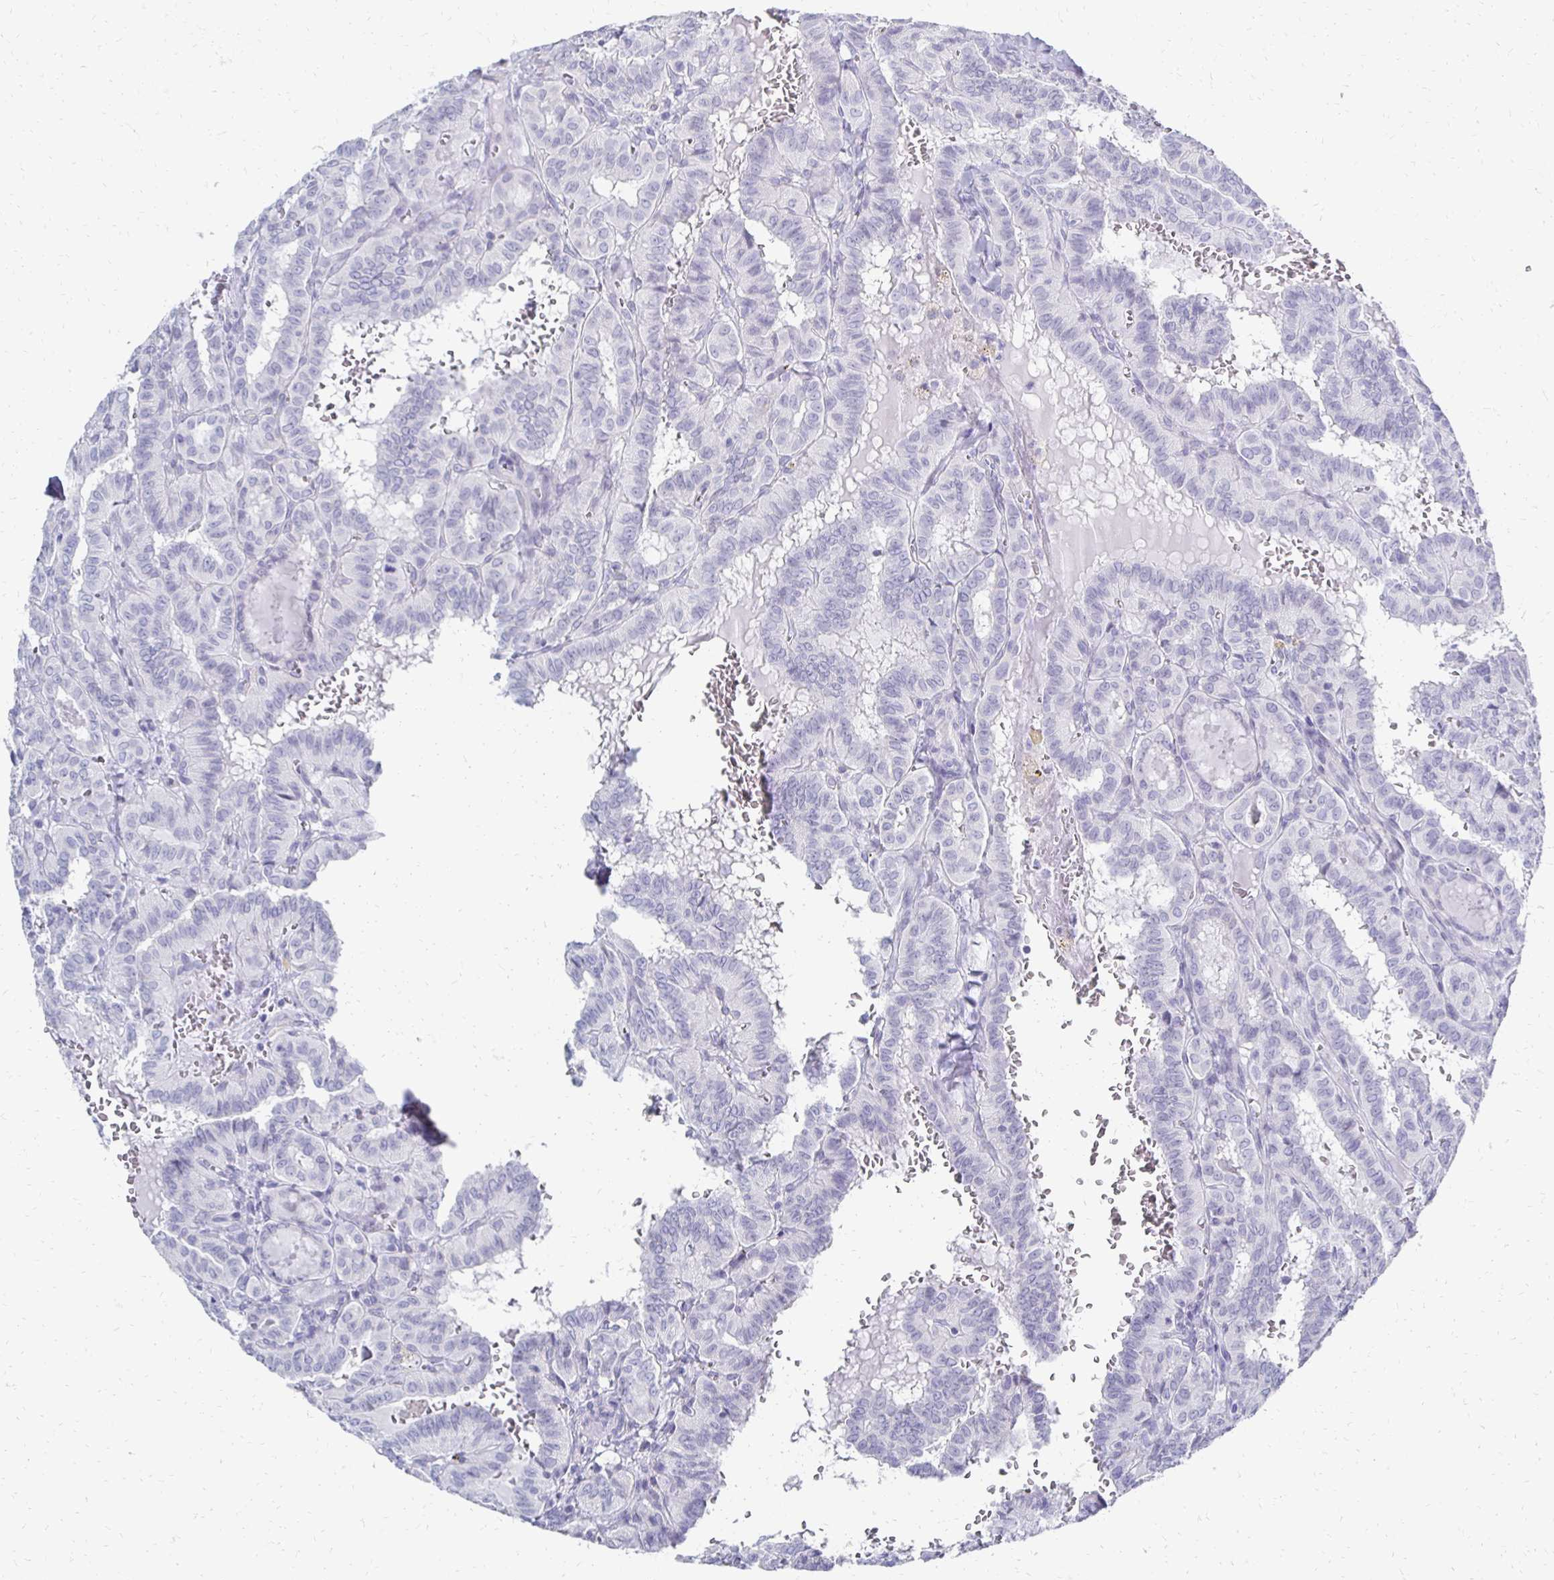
{"staining": {"intensity": "negative", "quantity": "none", "location": "none"}, "tissue": "thyroid cancer", "cell_type": "Tumor cells", "image_type": "cancer", "snomed": [{"axis": "morphology", "description": "Papillary adenocarcinoma, NOS"}, {"axis": "topography", "description": "Thyroid gland"}], "caption": "The photomicrograph shows no significant staining in tumor cells of thyroid papillary adenocarcinoma.", "gene": "SYCP3", "patient": {"sex": "female", "age": 21}}